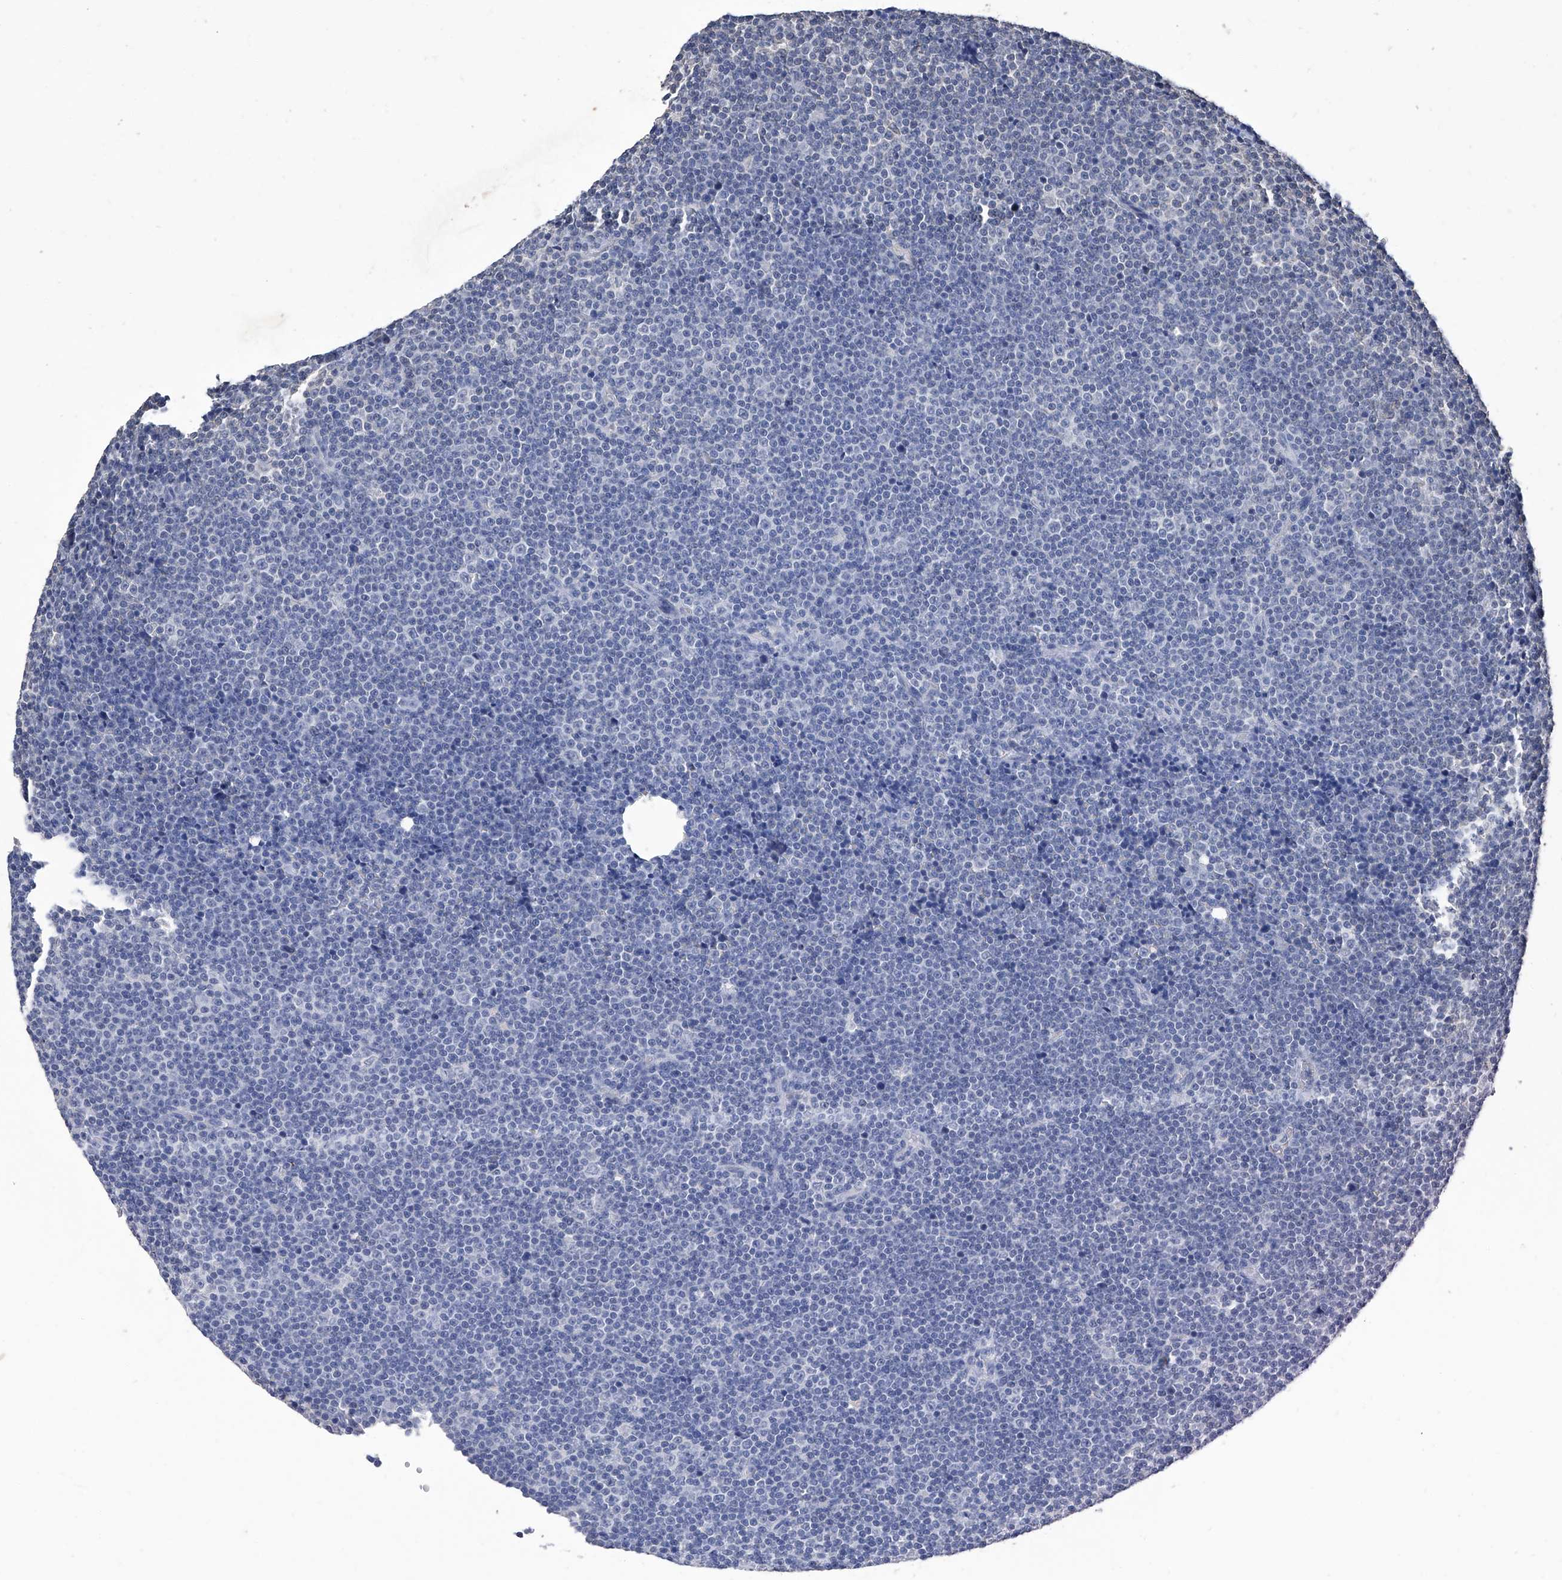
{"staining": {"intensity": "negative", "quantity": "none", "location": "none"}, "tissue": "lymphoma", "cell_type": "Tumor cells", "image_type": "cancer", "snomed": [{"axis": "morphology", "description": "Malignant lymphoma, non-Hodgkin's type, Low grade"}, {"axis": "topography", "description": "Lymph node"}], "caption": "A high-resolution histopathology image shows IHC staining of malignant lymphoma, non-Hodgkin's type (low-grade), which exhibits no significant expression in tumor cells.", "gene": "GPT", "patient": {"sex": "female", "age": 67}}